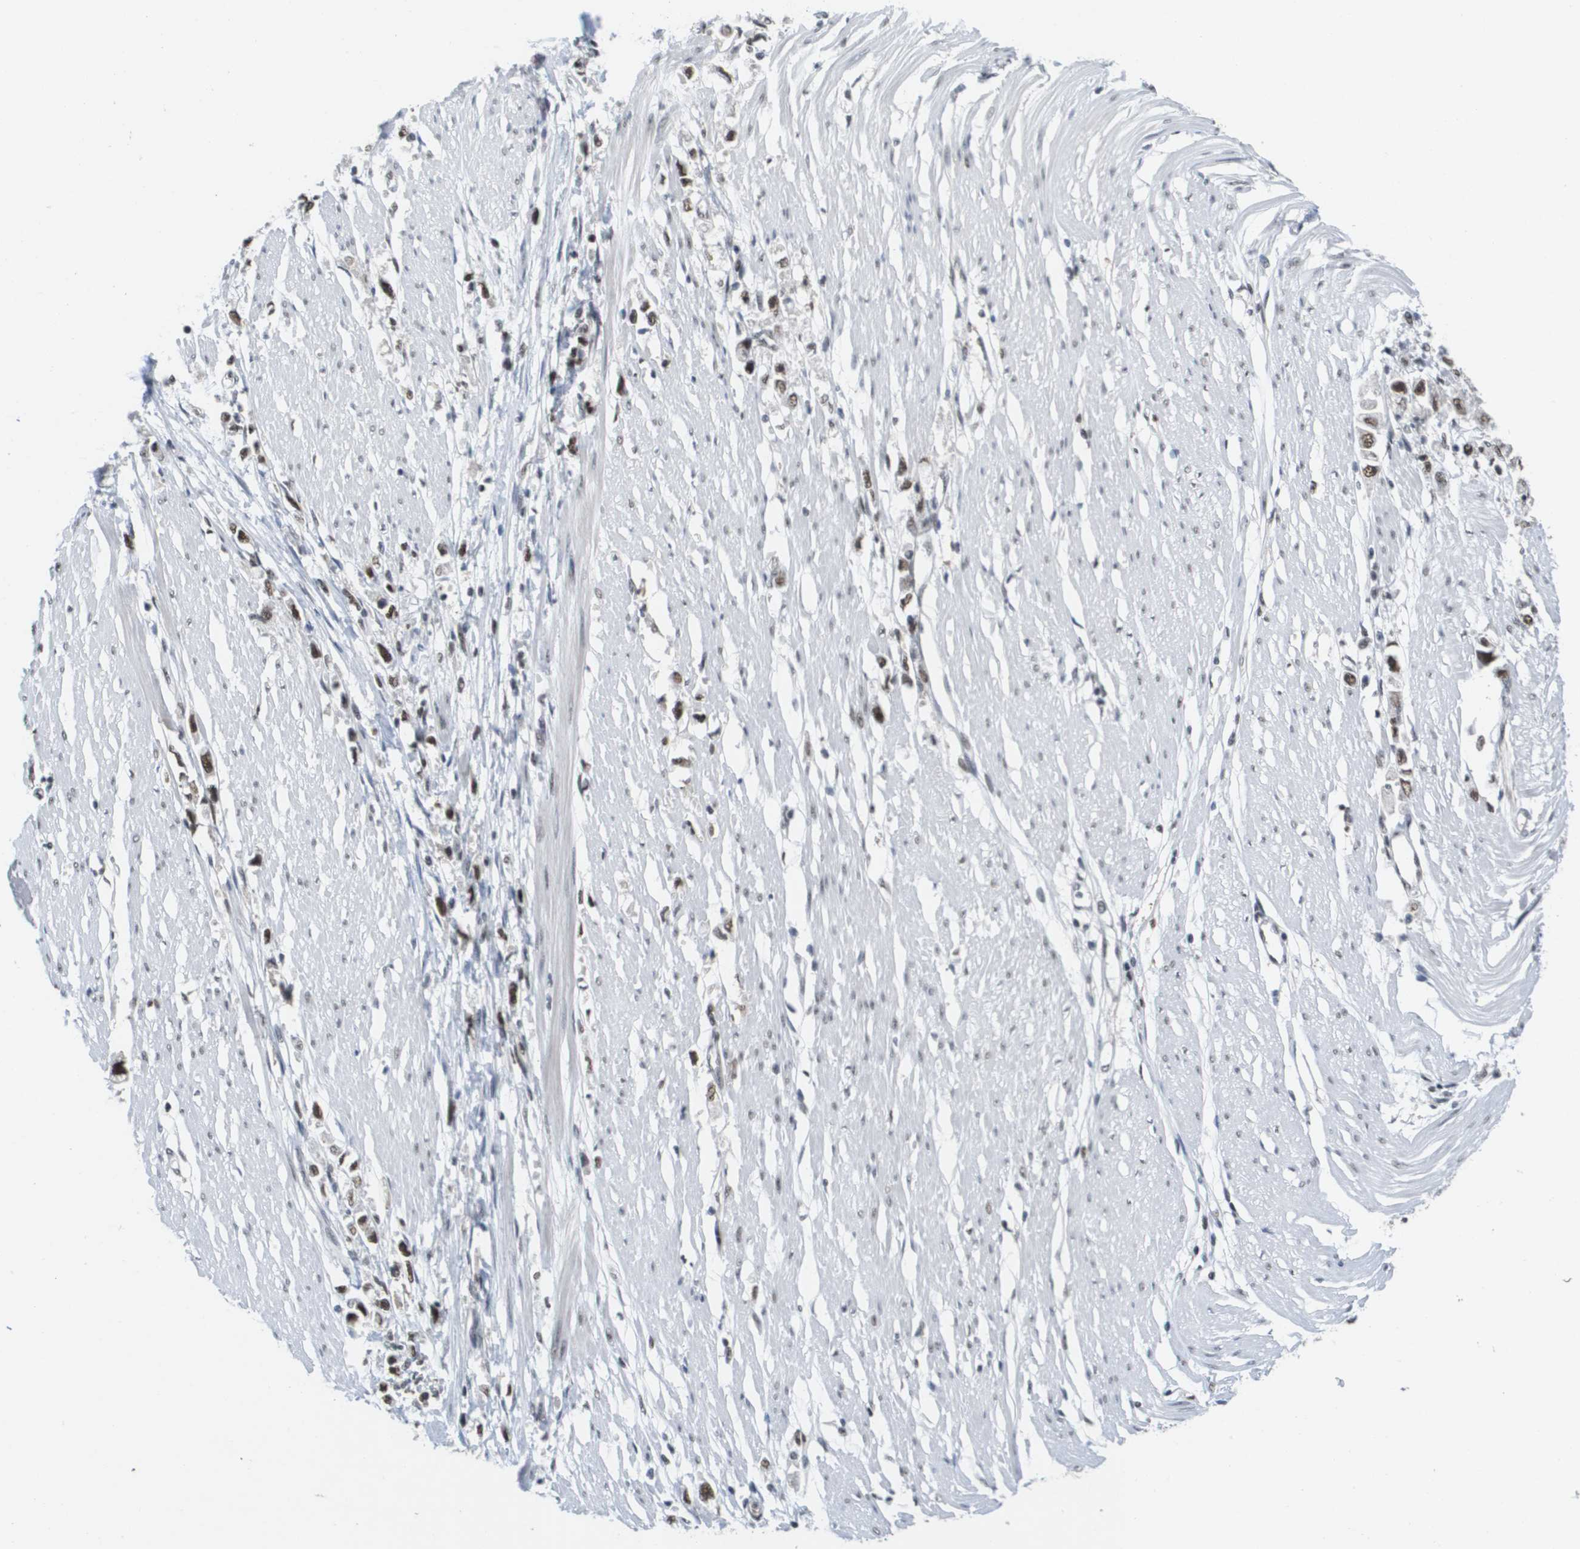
{"staining": {"intensity": "moderate", "quantity": ">75%", "location": "nuclear"}, "tissue": "stomach cancer", "cell_type": "Tumor cells", "image_type": "cancer", "snomed": [{"axis": "morphology", "description": "Adenocarcinoma, NOS"}, {"axis": "topography", "description": "Stomach"}], "caption": "This is an image of immunohistochemistry staining of adenocarcinoma (stomach), which shows moderate expression in the nuclear of tumor cells.", "gene": "ISY1", "patient": {"sex": "female", "age": 59}}